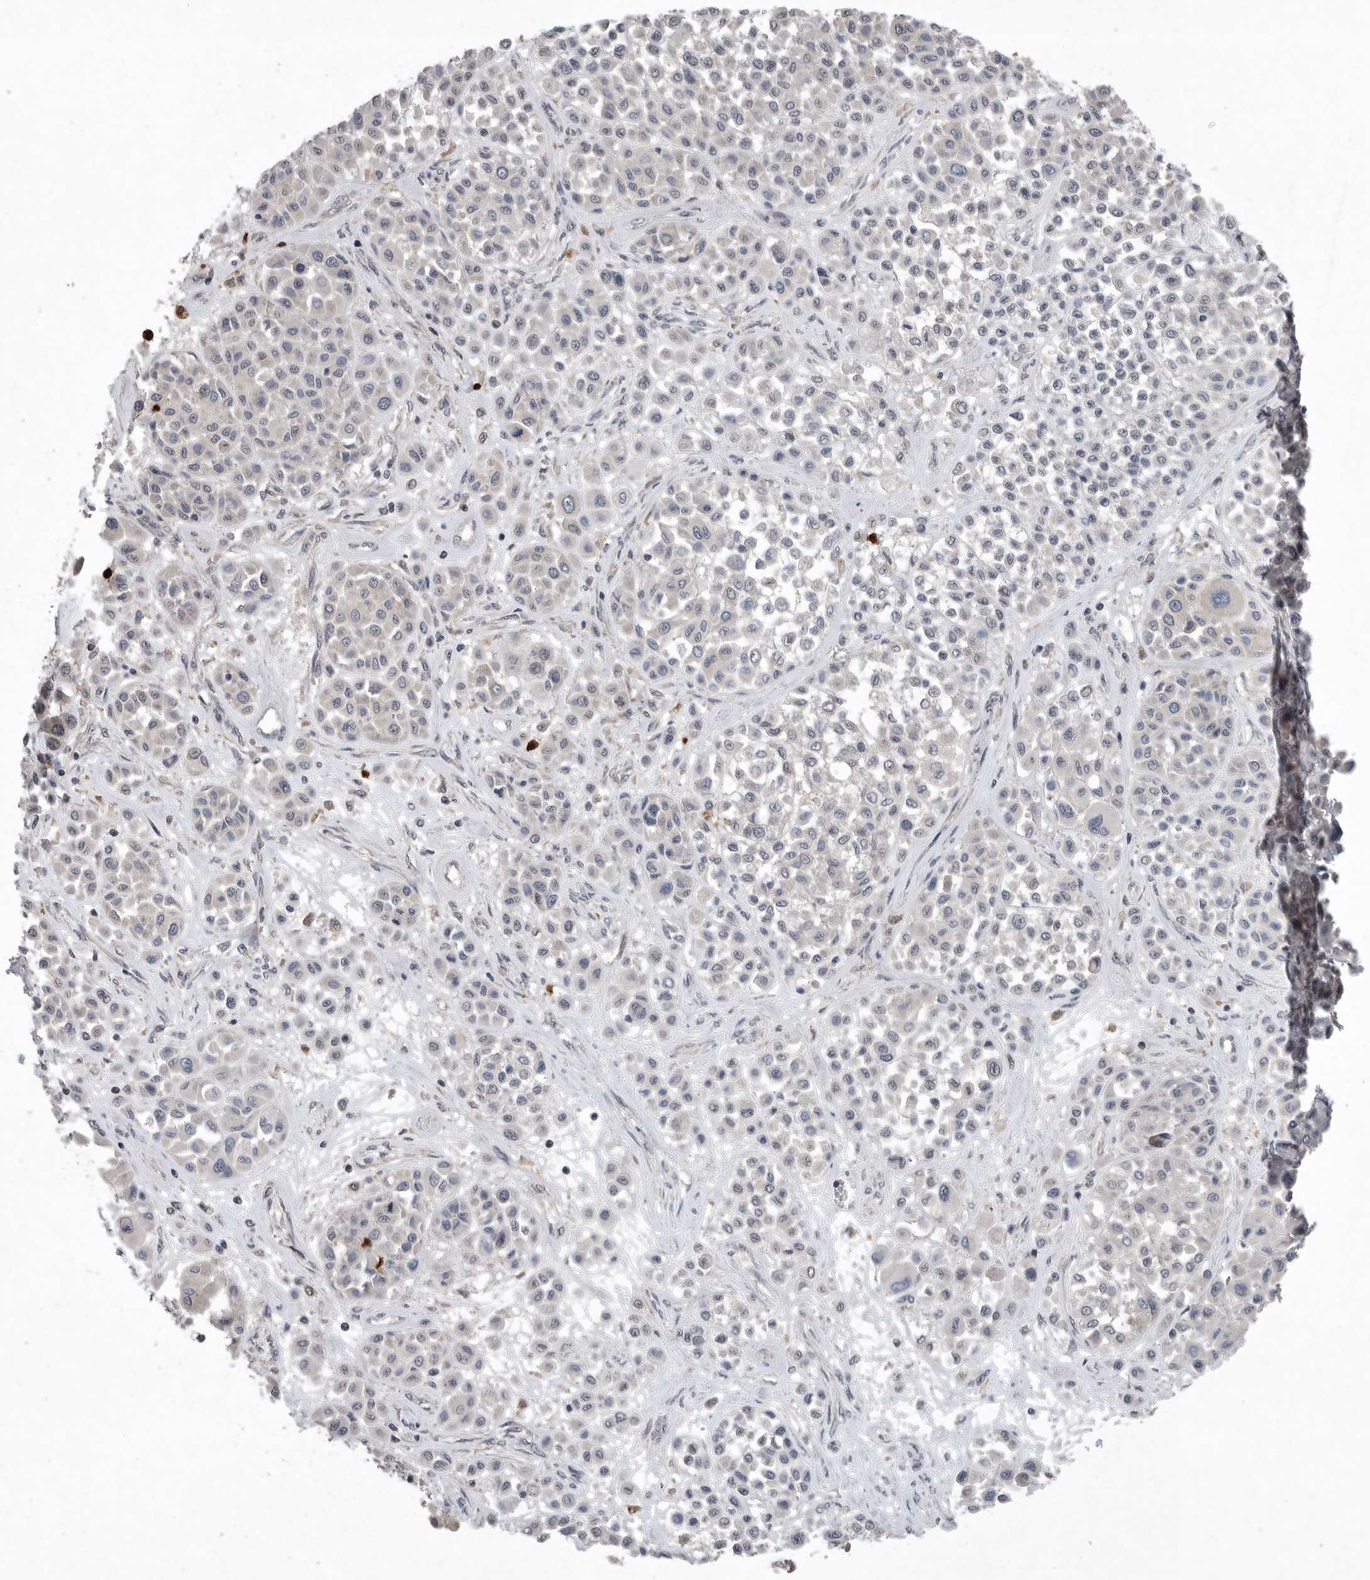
{"staining": {"intensity": "negative", "quantity": "none", "location": "none"}, "tissue": "melanoma", "cell_type": "Tumor cells", "image_type": "cancer", "snomed": [{"axis": "morphology", "description": "Malignant melanoma, Metastatic site"}, {"axis": "topography", "description": "Soft tissue"}], "caption": "Melanoma stained for a protein using immunohistochemistry reveals no positivity tumor cells.", "gene": "SCP2", "patient": {"sex": "male", "age": 41}}